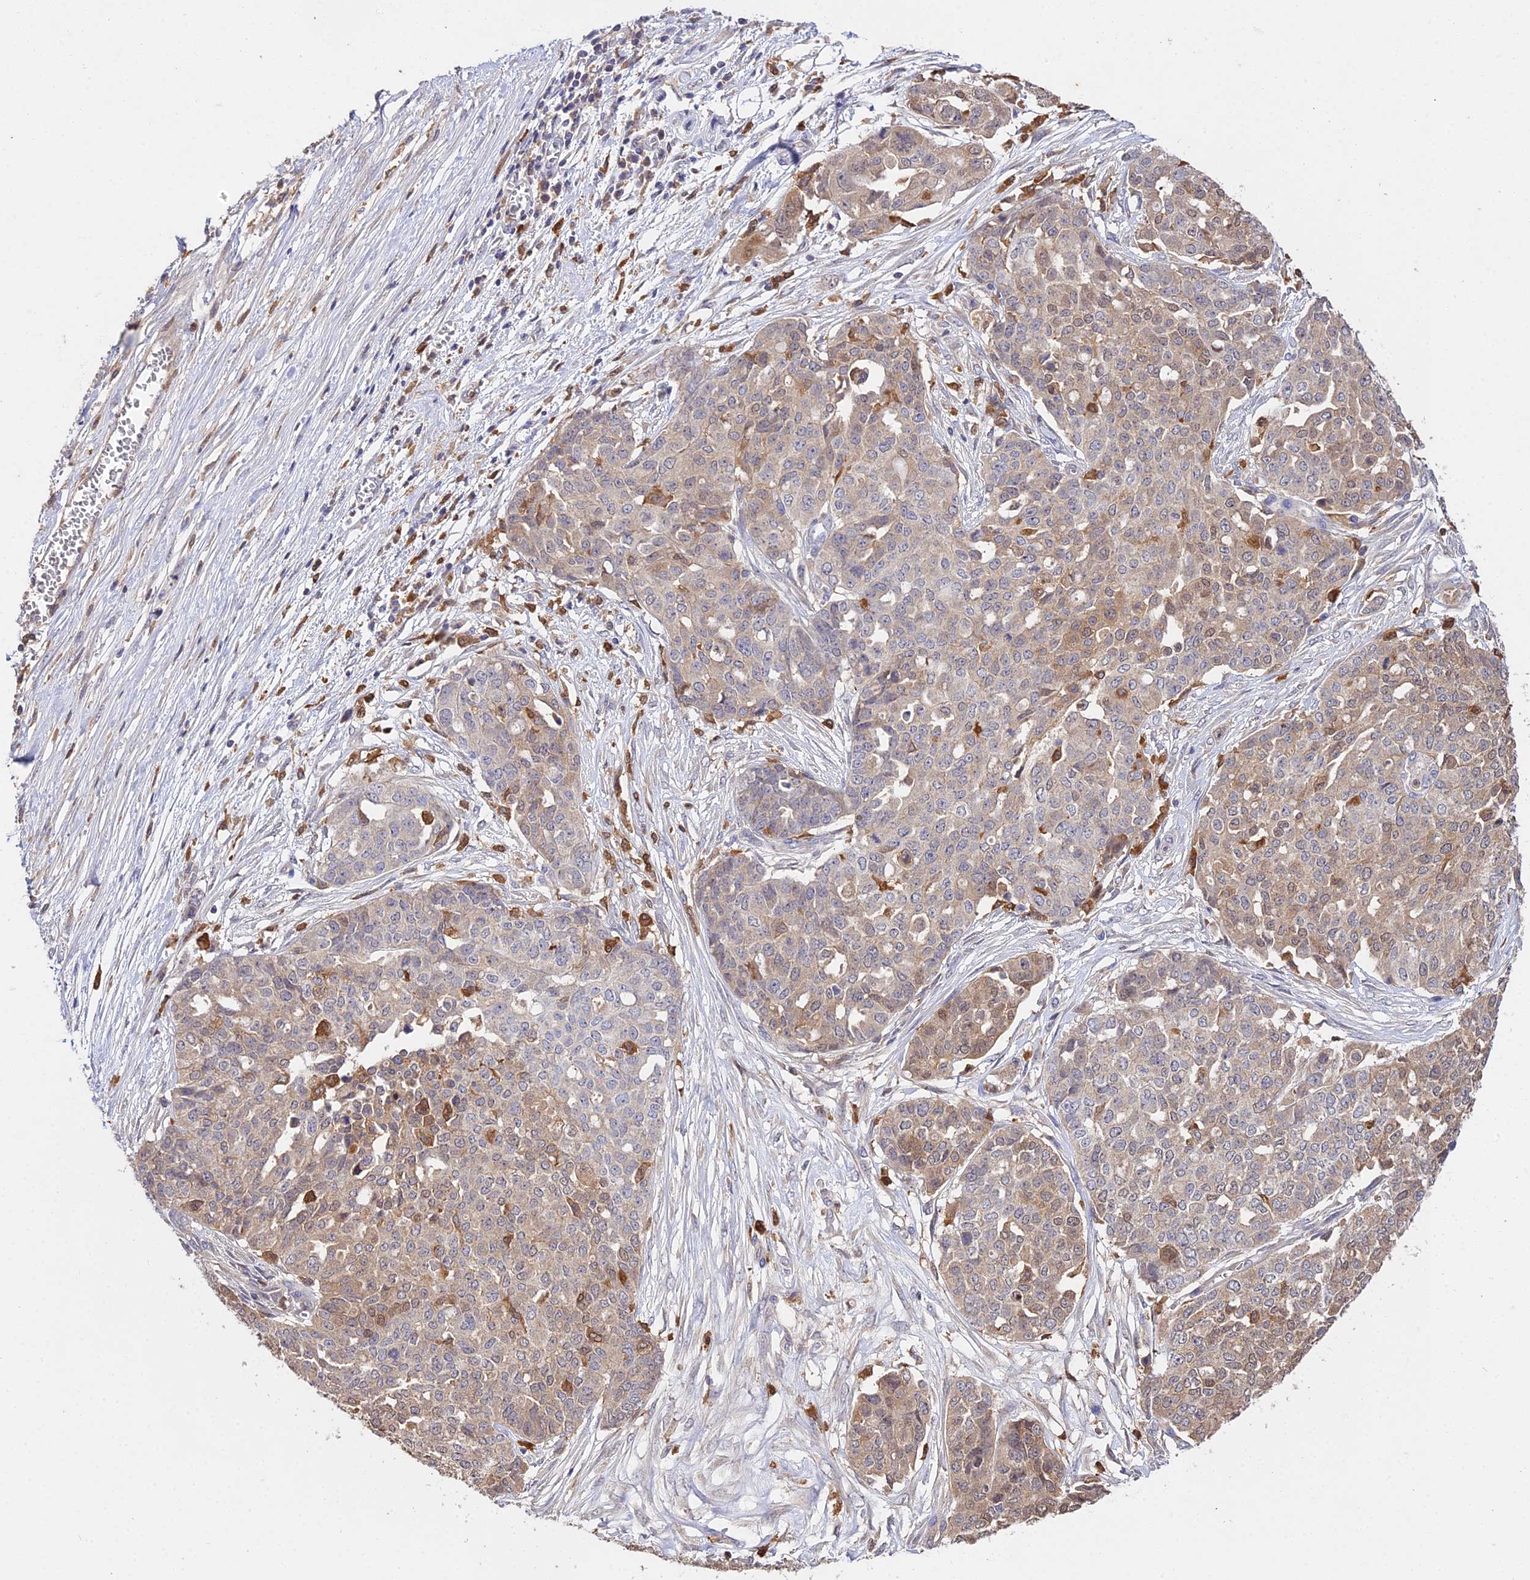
{"staining": {"intensity": "weak", "quantity": "25%-75%", "location": "cytoplasmic/membranous"}, "tissue": "ovarian cancer", "cell_type": "Tumor cells", "image_type": "cancer", "snomed": [{"axis": "morphology", "description": "Cystadenocarcinoma, serous, NOS"}, {"axis": "topography", "description": "Soft tissue"}, {"axis": "topography", "description": "Ovary"}], "caption": "Immunohistochemical staining of serous cystadenocarcinoma (ovarian) exhibits low levels of weak cytoplasmic/membranous positivity in approximately 25%-75% of tumor cells.", "gene": "FBP1", "patient": {"sex": "female", "age": 57}}